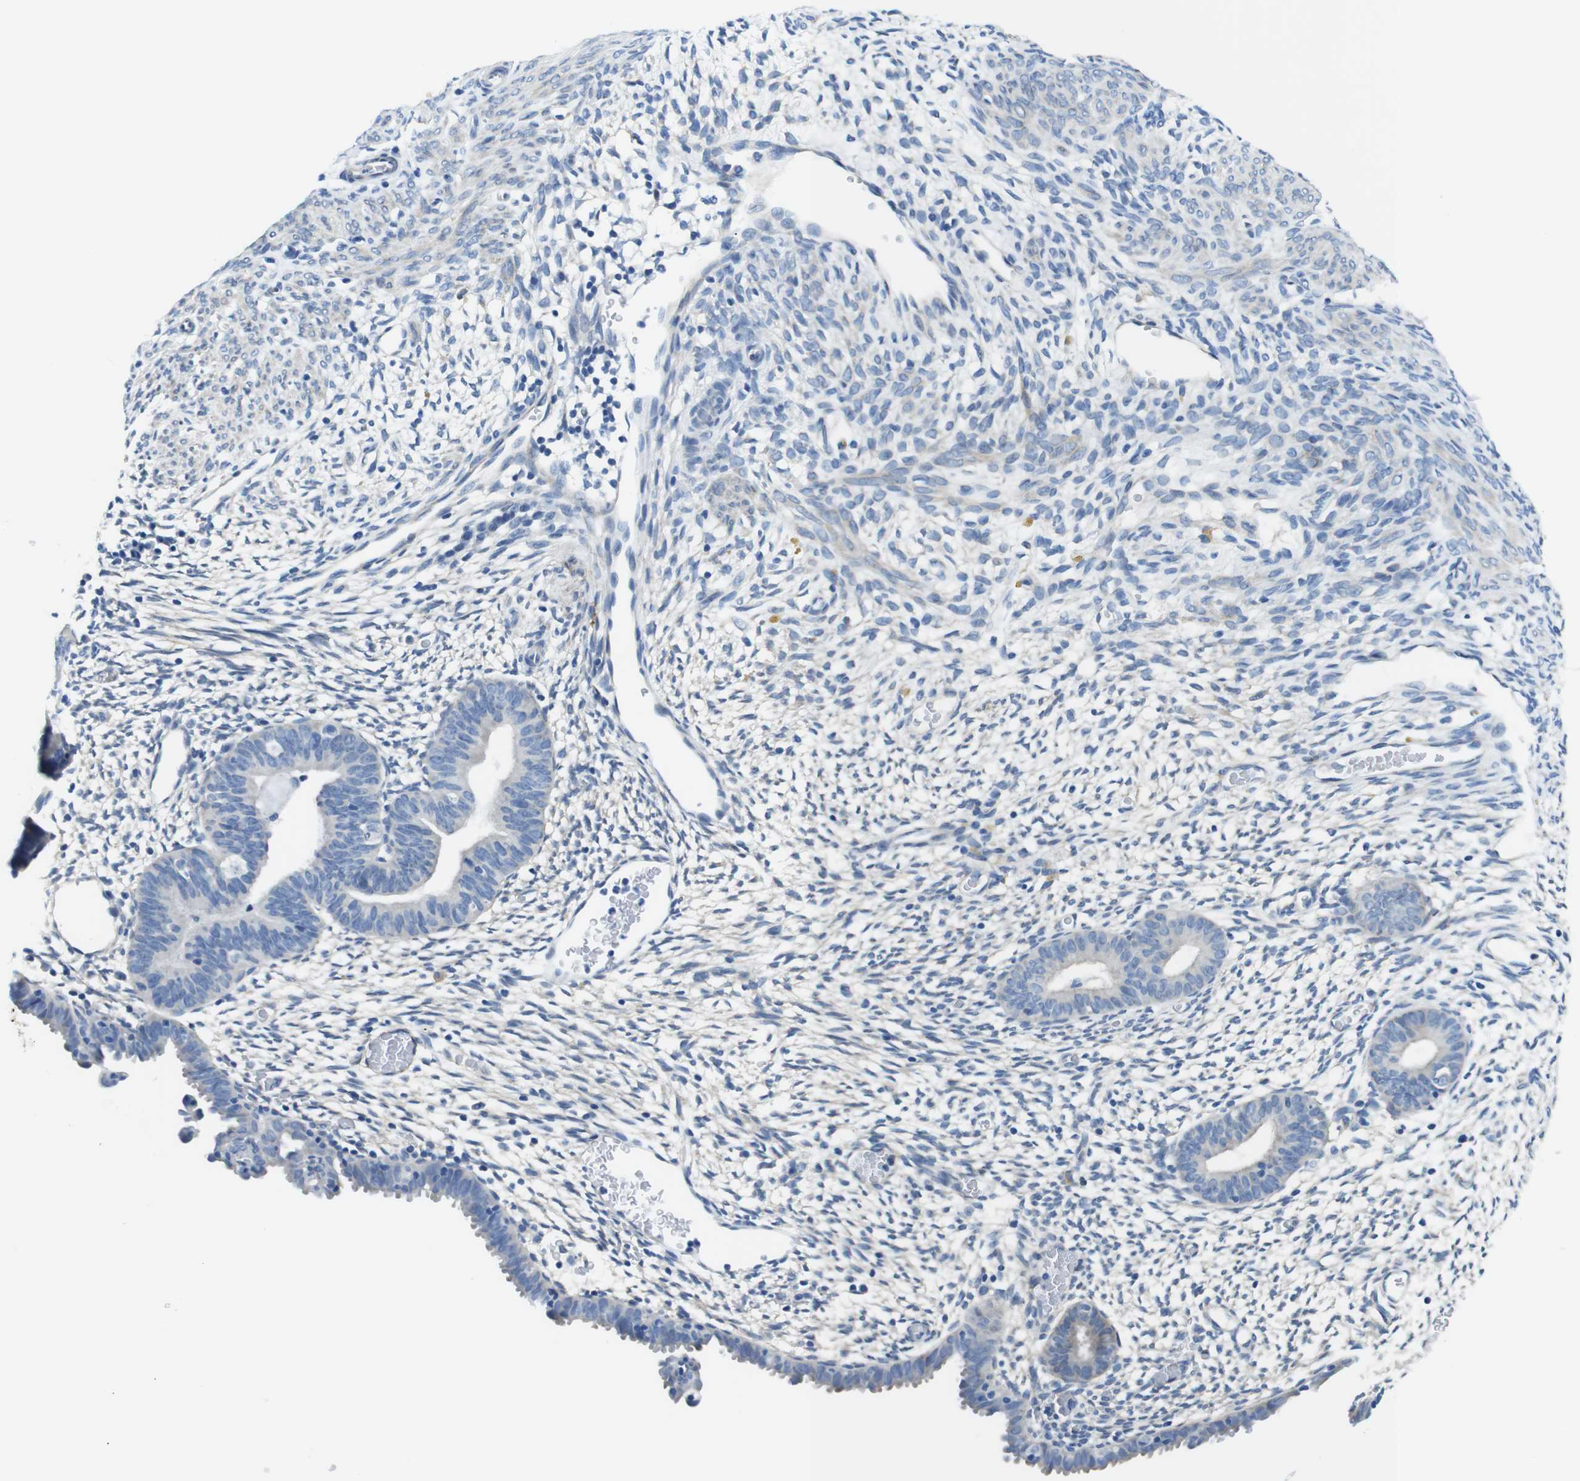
{"staining": {"intensity": "negative", "quantity": "none", "location": "none"}, "tissue": "endometrium", "cell_type": "Cells in endometrial stroma", "image_type": "normal", "snomed": [{"axis": "morphology", "description": "Normal tissue, NOS"}, {"axis": "morphology", "description": "Atrophy, NOS"}, {"axis": "topography", "description": "Uterus"}, {"axis": "topography", "description": "Endometrium"}], "caption": "This histopathology image is of unremarkable endometrium stained with immunohistochemistry to label a protein in brown with the nuclei are counter-stained blue. There is no positivity in cells in endometrial stroma.", "gene": "CDH8", "patient": {"sex": "female", "age": 68}}